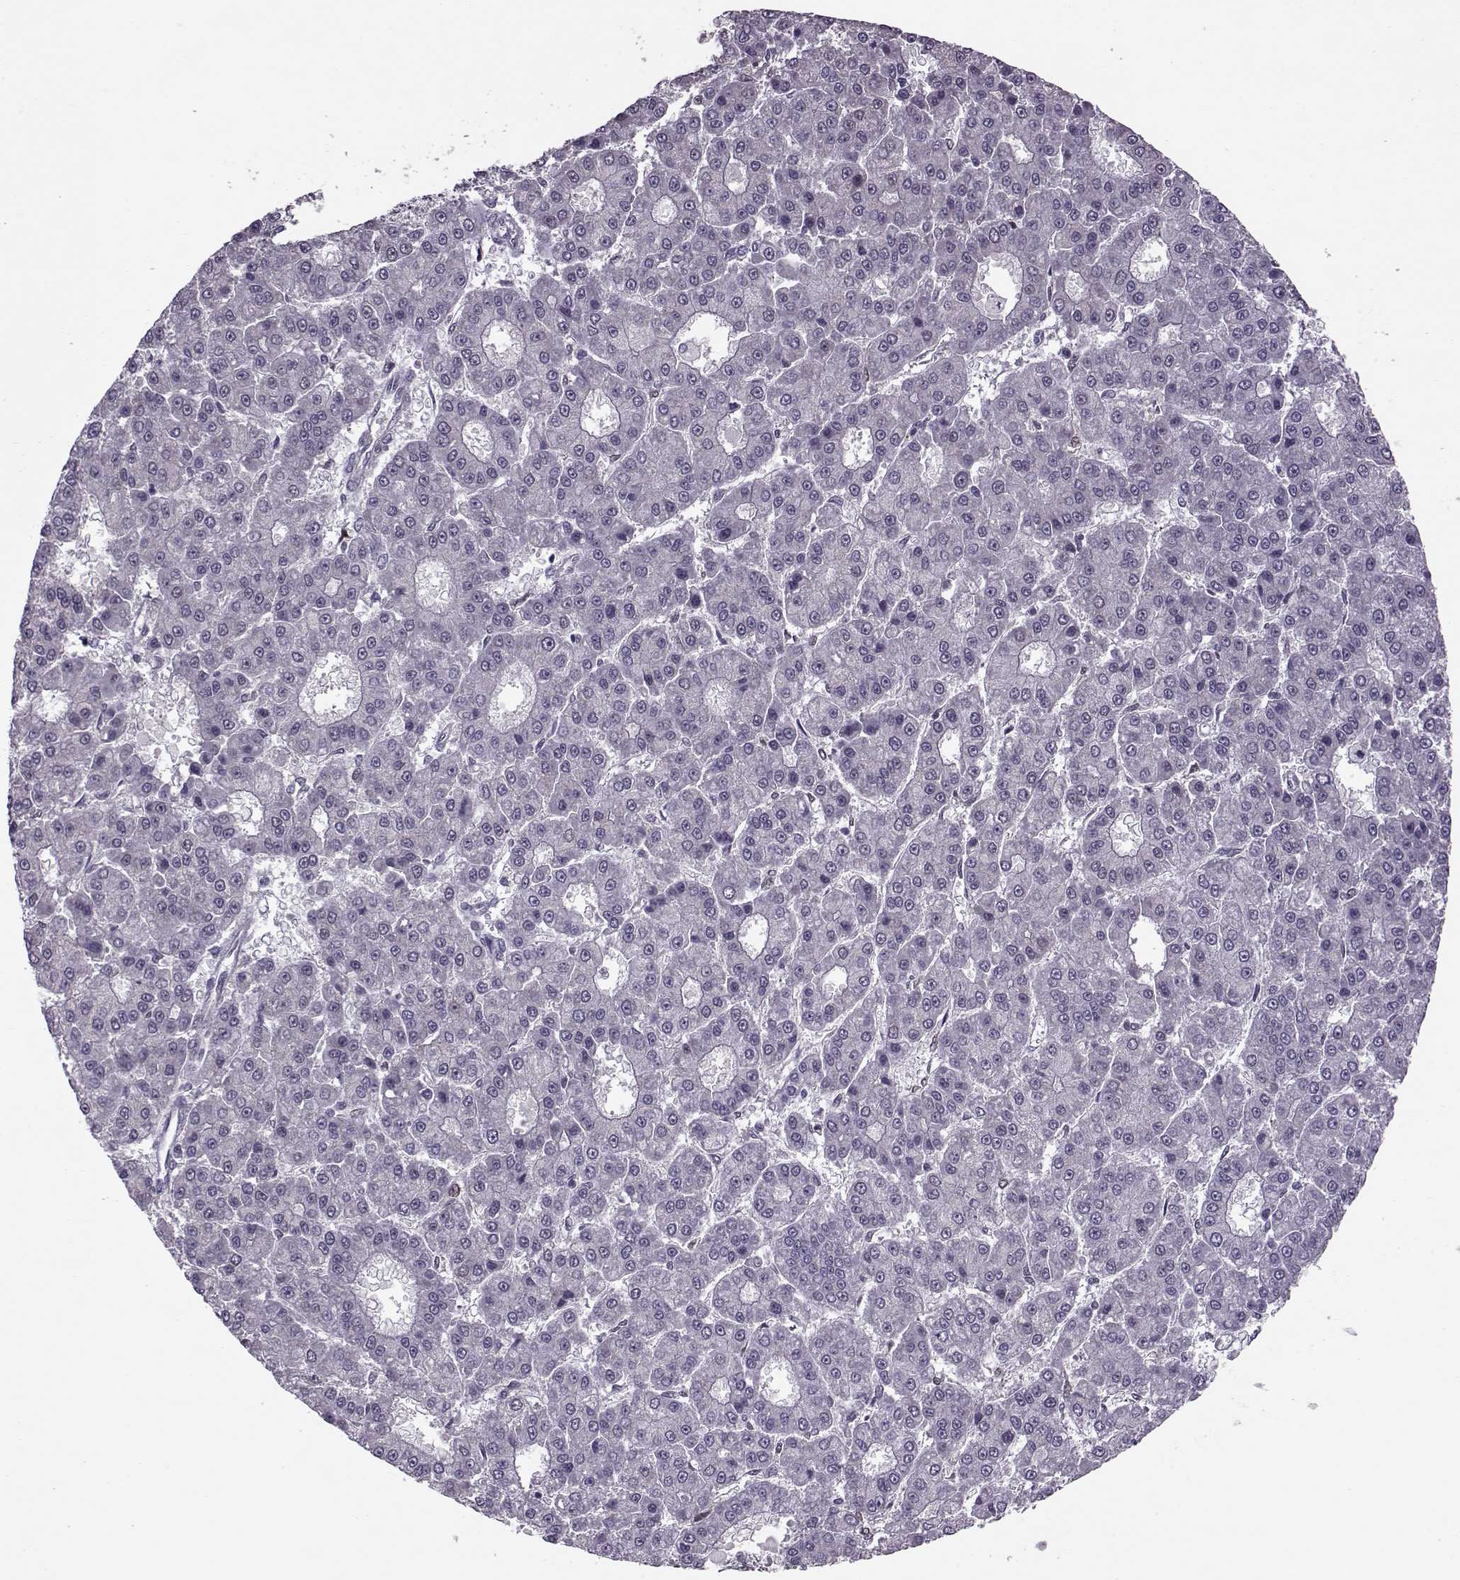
{"staining": {"intensity": "negative", "quantity": "none", "location": "none"}, "tissue": "liver cancer", "cell_type": "Tumor cells", "image_type": "cancer", "snomed": [{"axis": "morphology", "description": "Carcinoma, Hepatocellular, NOS"}, {"axis": "topography", "description": "Liver"}], "caption": "Liver hepatocellular carcinoma stained for a protein using immunohistochemistry exhibits no expression tumor cells.", "gene": "CDK4", "patient": {"sex": "male", "age": 70}}